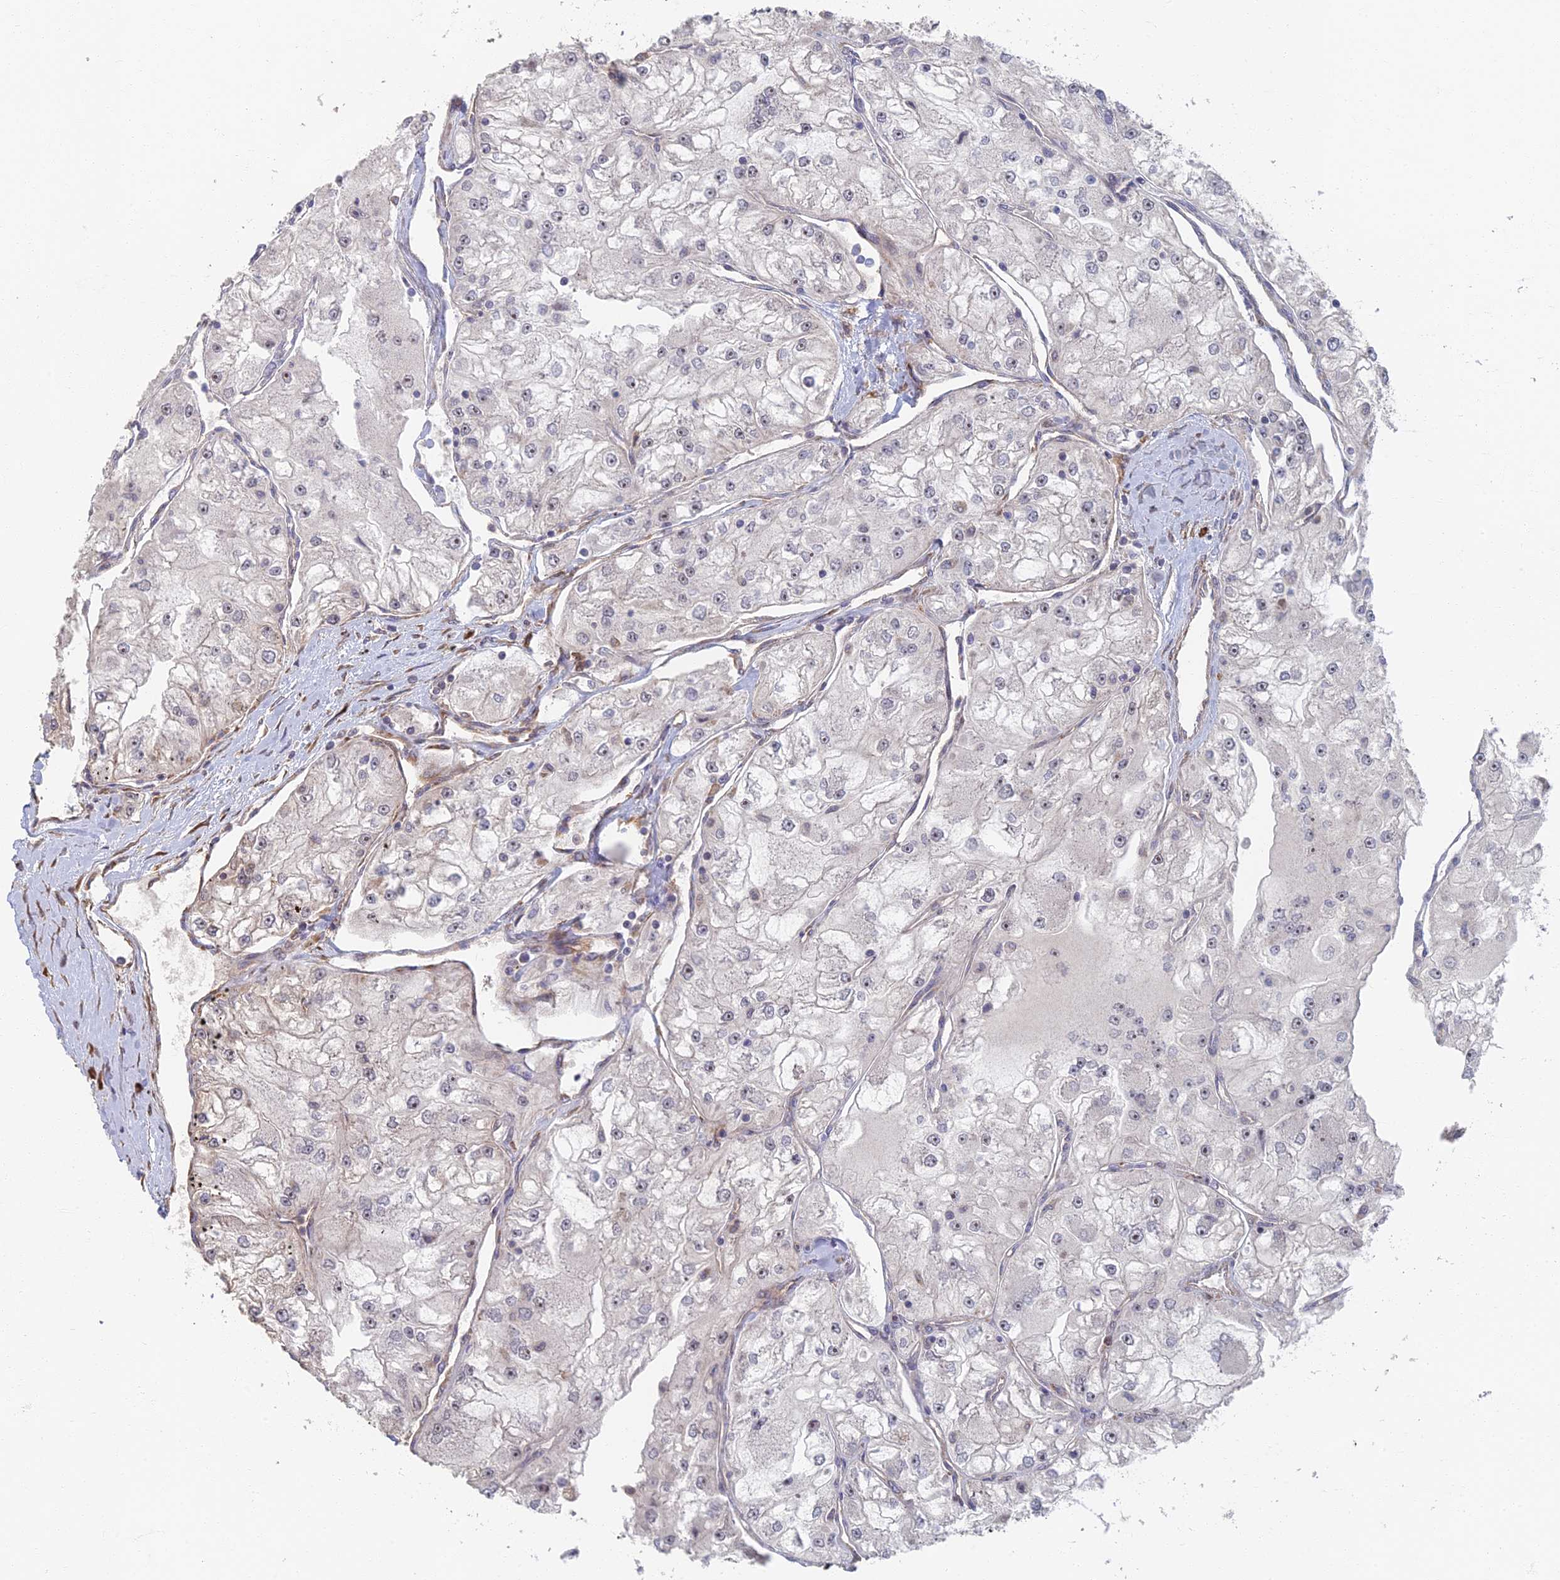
{"staining": {"intensity": "moderate", "quantity": "<25%", "location": "cytoplasmic/membranous"}, "tissue": "renal cancer", "cell_type": "Tumor cells", "image_type": "cancer", "snomed": [{"axis": "morphology", "description": "Adenocarcinoma, NOS"}, {"axis": "topography", "description": "Kidney"}], "caption": "Immunohistochemistry photomicrograph of adenocarcinoma (renal) stained for a protein (brown), which displays low levels of moderate cytoplasmic/membranous expression in about <25% of tumor cells.", "gene": "GPATCH1", "patient": {"sex": "female", "age": 72}}